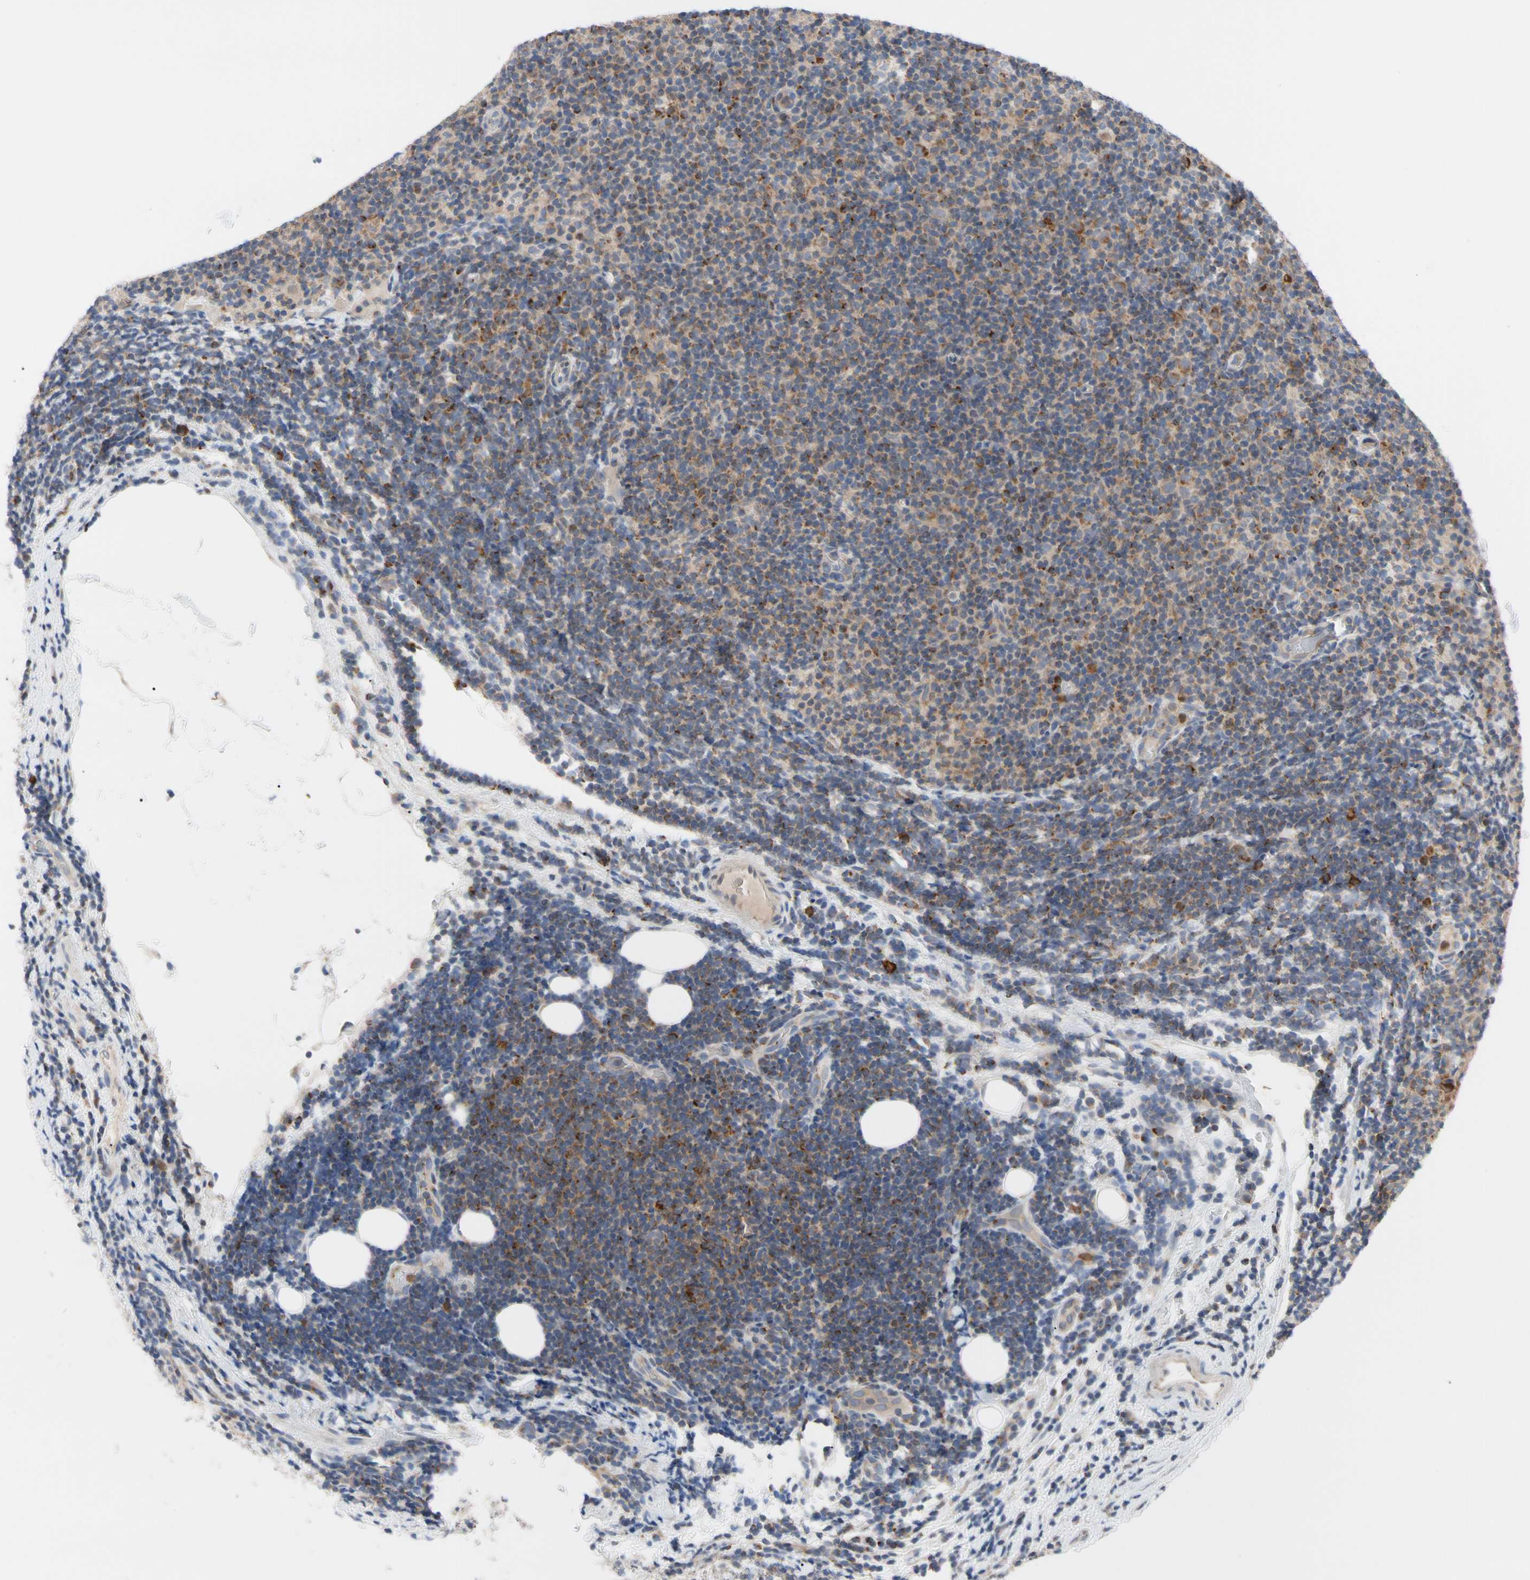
{"staining": {"intensity": "weak", "quantity": "25%-75%", "location": "cytoplasmic/membranous"}, "tissue": "lymphoma", "cell_type": "Tumor cells", "image_type": "cancer", "snomed": [{"axis": "morphology", "description": "Malignant lymphoma, non-Hodgkin's type, Low grade"}, {"axis": "topography", "description": "Lymph node"}], "caption": "The histopathology image displays immunohistochemical staining of malignant lymphoma, non-Hodgkin's type (low-grade). There is weak cytoplasmic/membranous staining is appreciated in approximately 25%-75% of tumor cells.", "gene": "MCL1", "patient": {"sex": "male", "age": 83}}